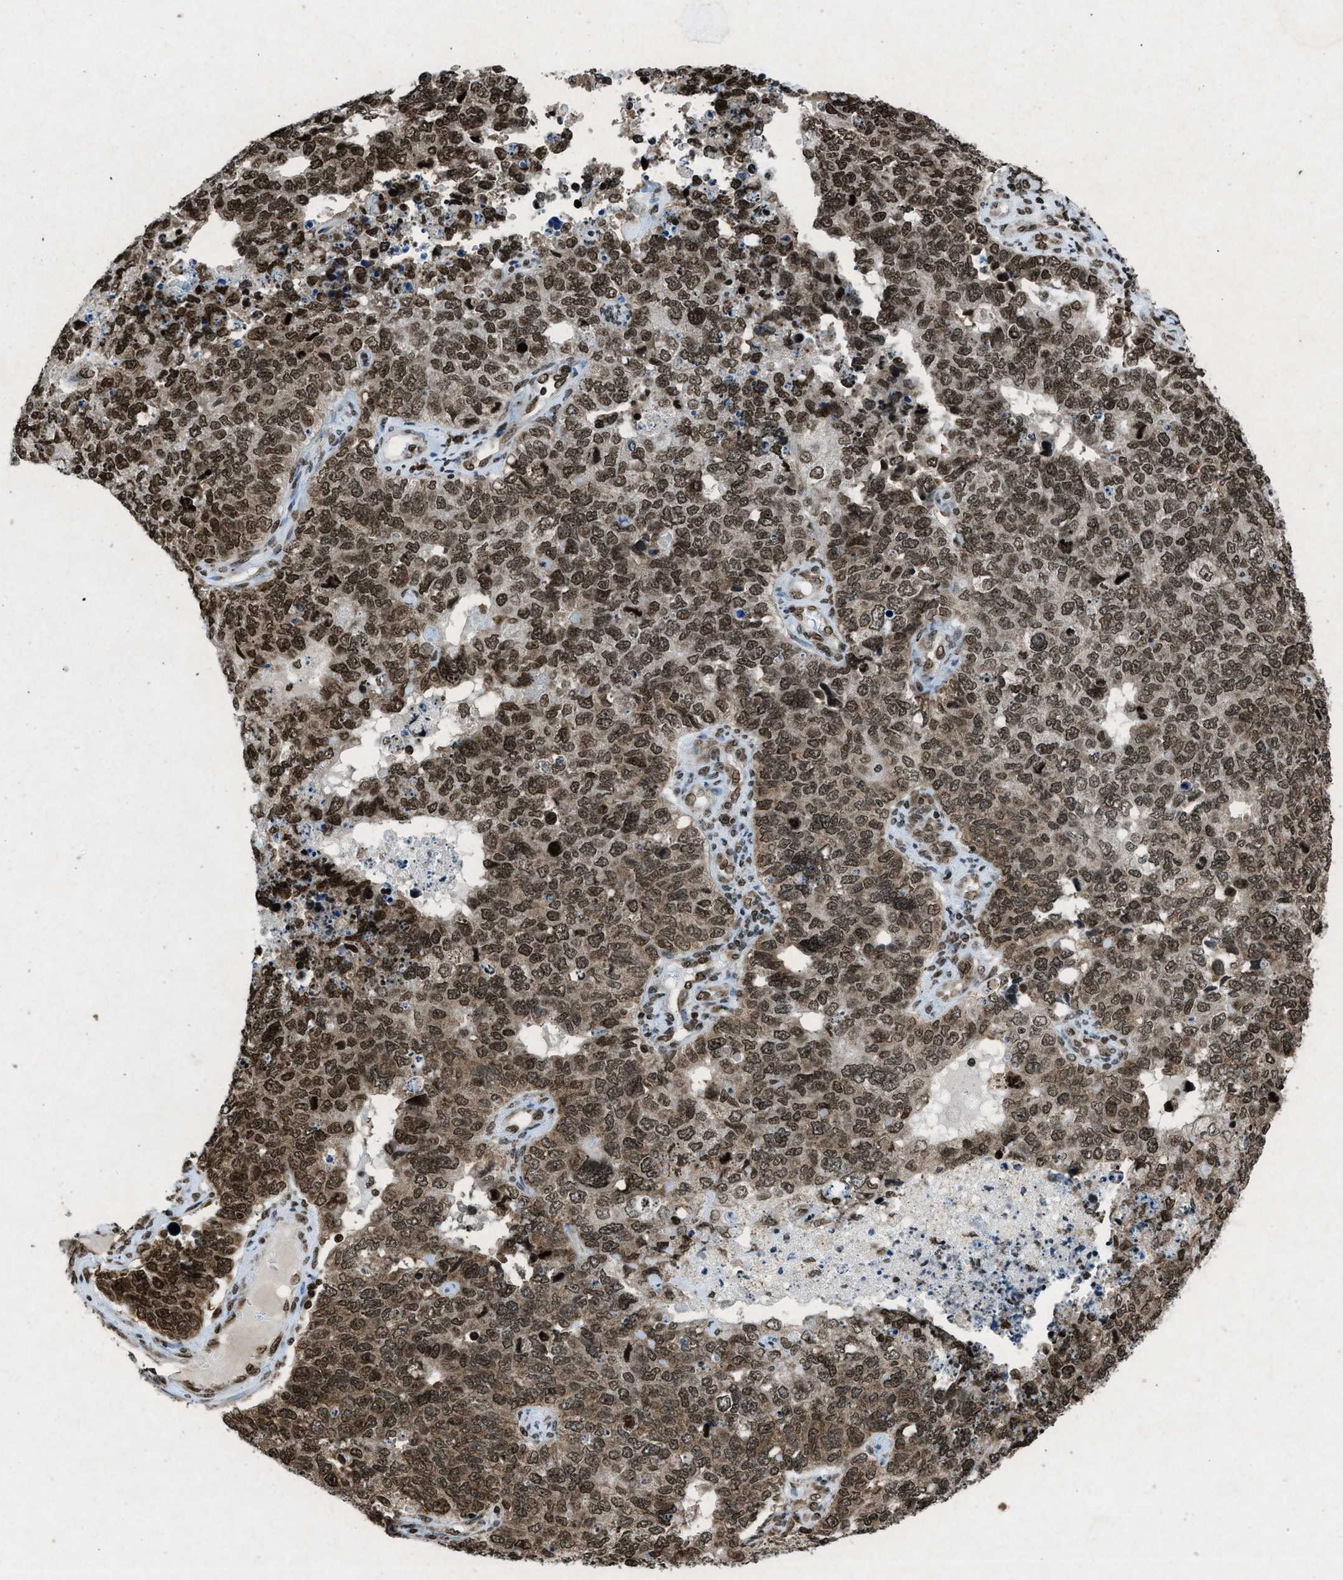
{"staining": {"intensity": "moderate", "quantity": ">75%", "location": "cytoplasmic/membranous,nuclear"}, "tissue": "cervical cancer", "cell_type": "Tumor cells", "image_type": "cancer", "snomed": [{"axis": "morphology", "description": "Squamous cell carcinoma, NOS"}, {"axis": "topography", "description": "Cervix"}], "caption": "Immunohistochemical staining of cervical squamous cell carcinoma reveals moderate cytoplasmic/membranous and nuclear protein positivity in approximately >75% of tumor cells. (IHC, brightfield microscopy, high magnification).", "gene": "NXF1", "patient": {"sex": "female", "age": 63}}